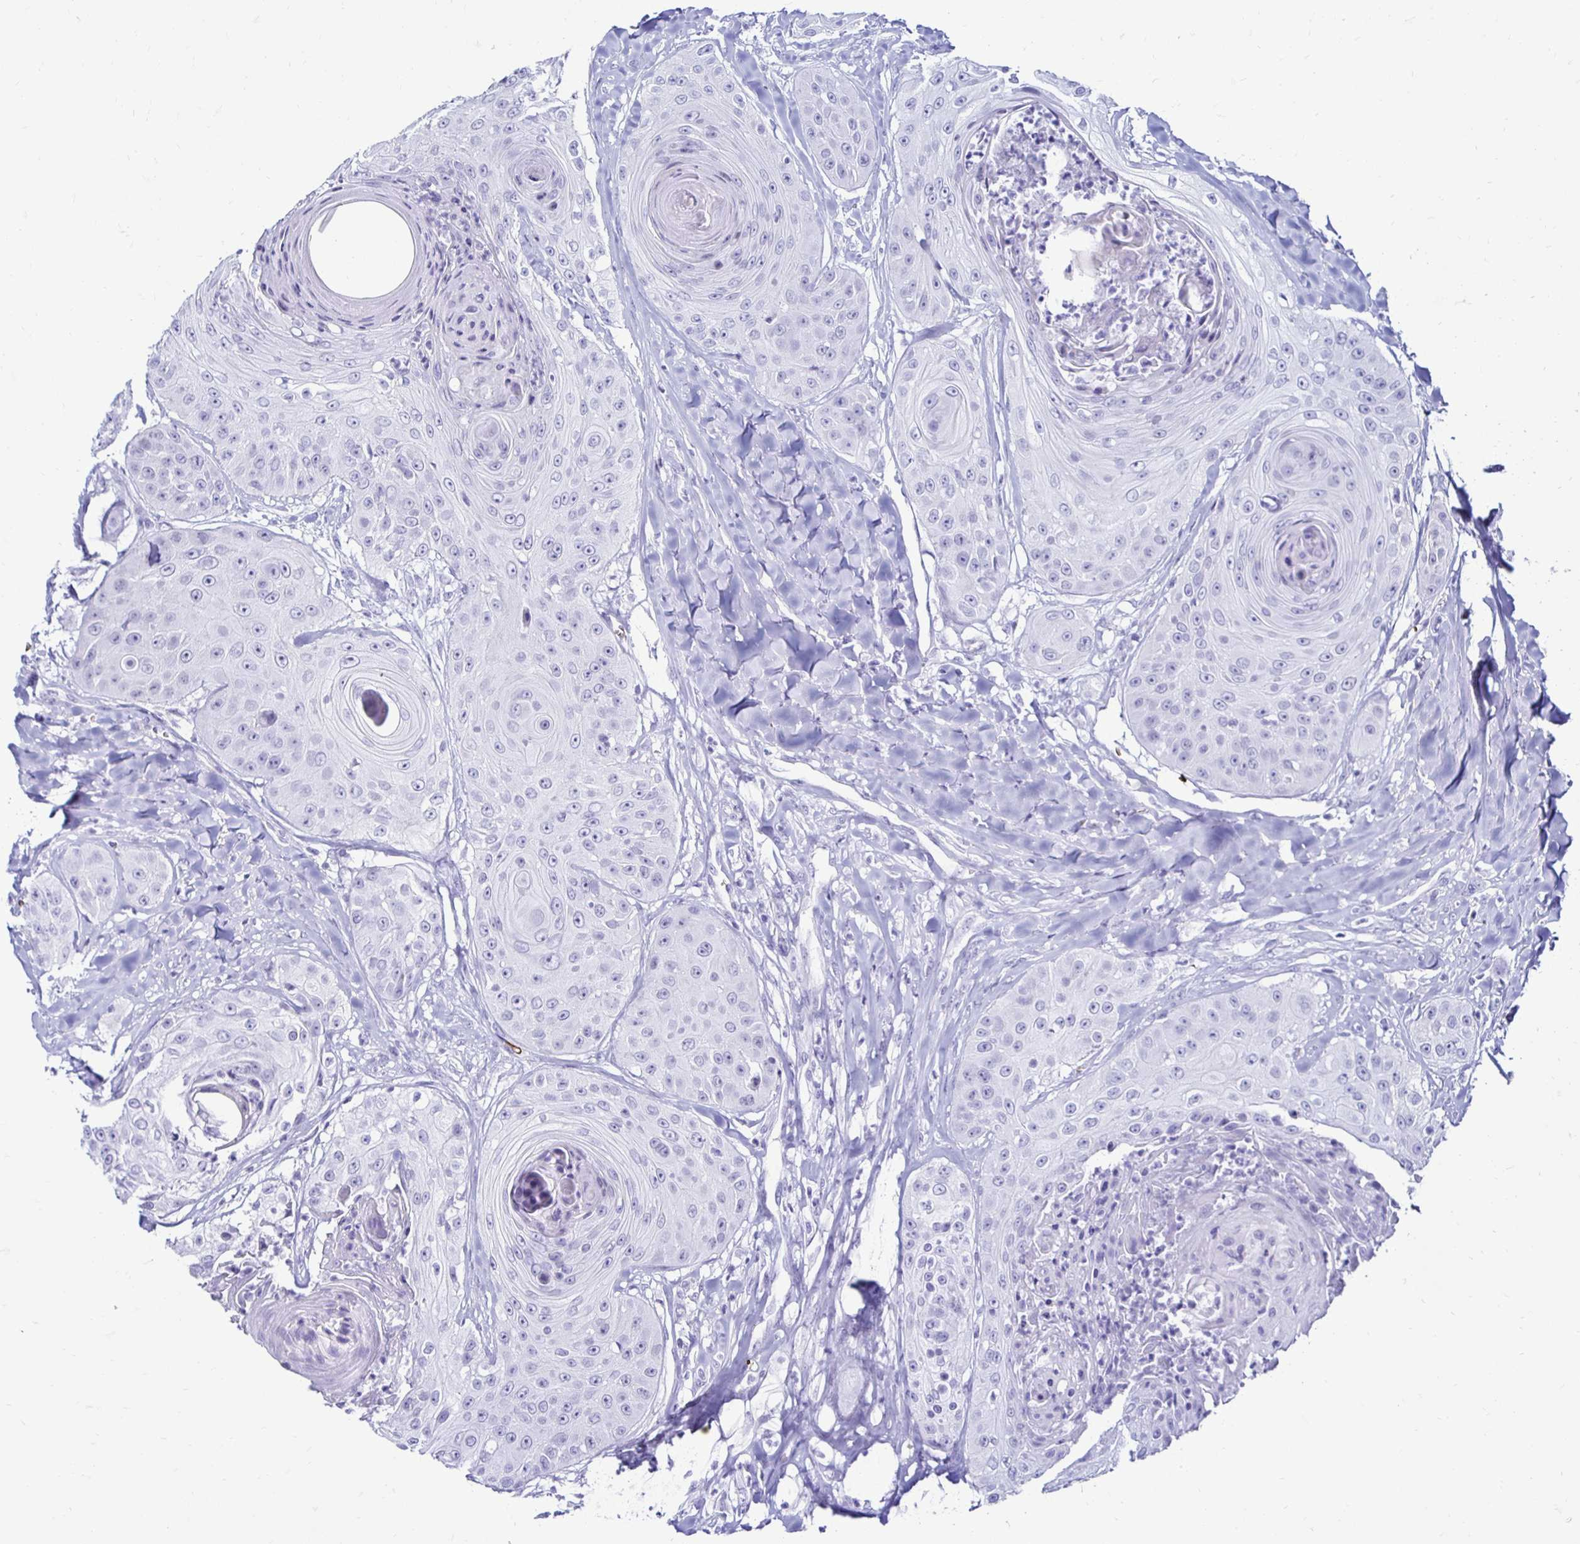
{"staining": {"intensity": "negative", "quantity": "none", "location": "none"}, "tissue": "head and neck cancer", "cell_type": "Tumor cells", "image_type": "cancer", "snomed": [{"axis": "morphology", "description": "Squamous cell carcinoma, NOS"}, {"axis": "topography", "description": "Head-Neck"}], "caption": "A high-resolution micrograph shows IHC staining of head and neck squamous cell carcinoma, which displays no significant staining in tumor cells.", "gene": "RHBDL3", "patient": {"sex": "male", "age": 83}}